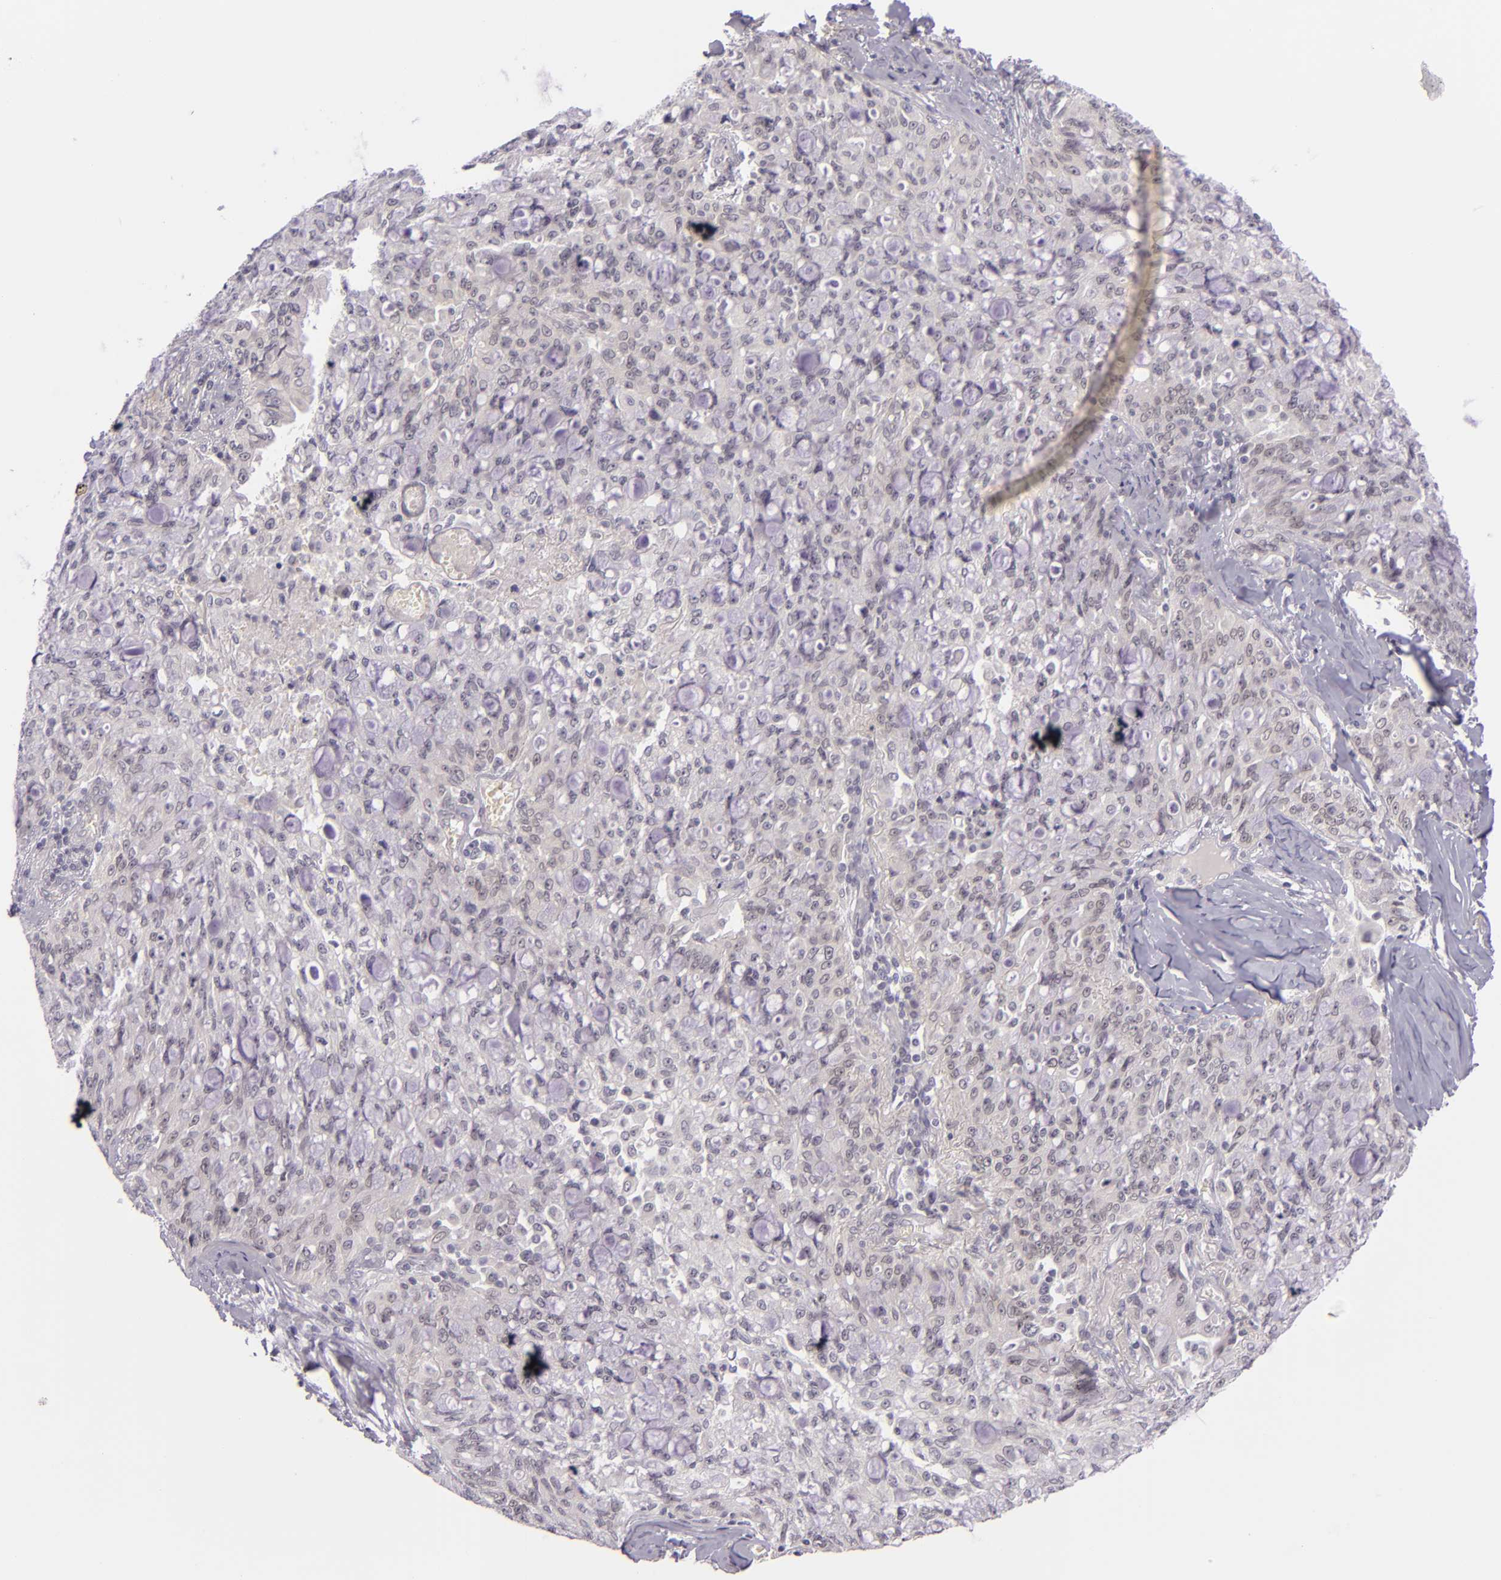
{"staining": {"intensity": "negative", "quantity": "none", "location": "none"}, "tissue": "lung cancer", "cell_type": "Tumor cells", "image_type": "cancer", "snomed": [{"axis": "morphology", "description": "Adenocarcinoma, NOS"}, {"axis": "topography", "description": "Lung"}], "caption": "An image of human lung cancer (adenocarcinoma) is negative for staining in tumor cells.", "gene": "BCL3", "patient": {"sex": "female", "age": 44}}